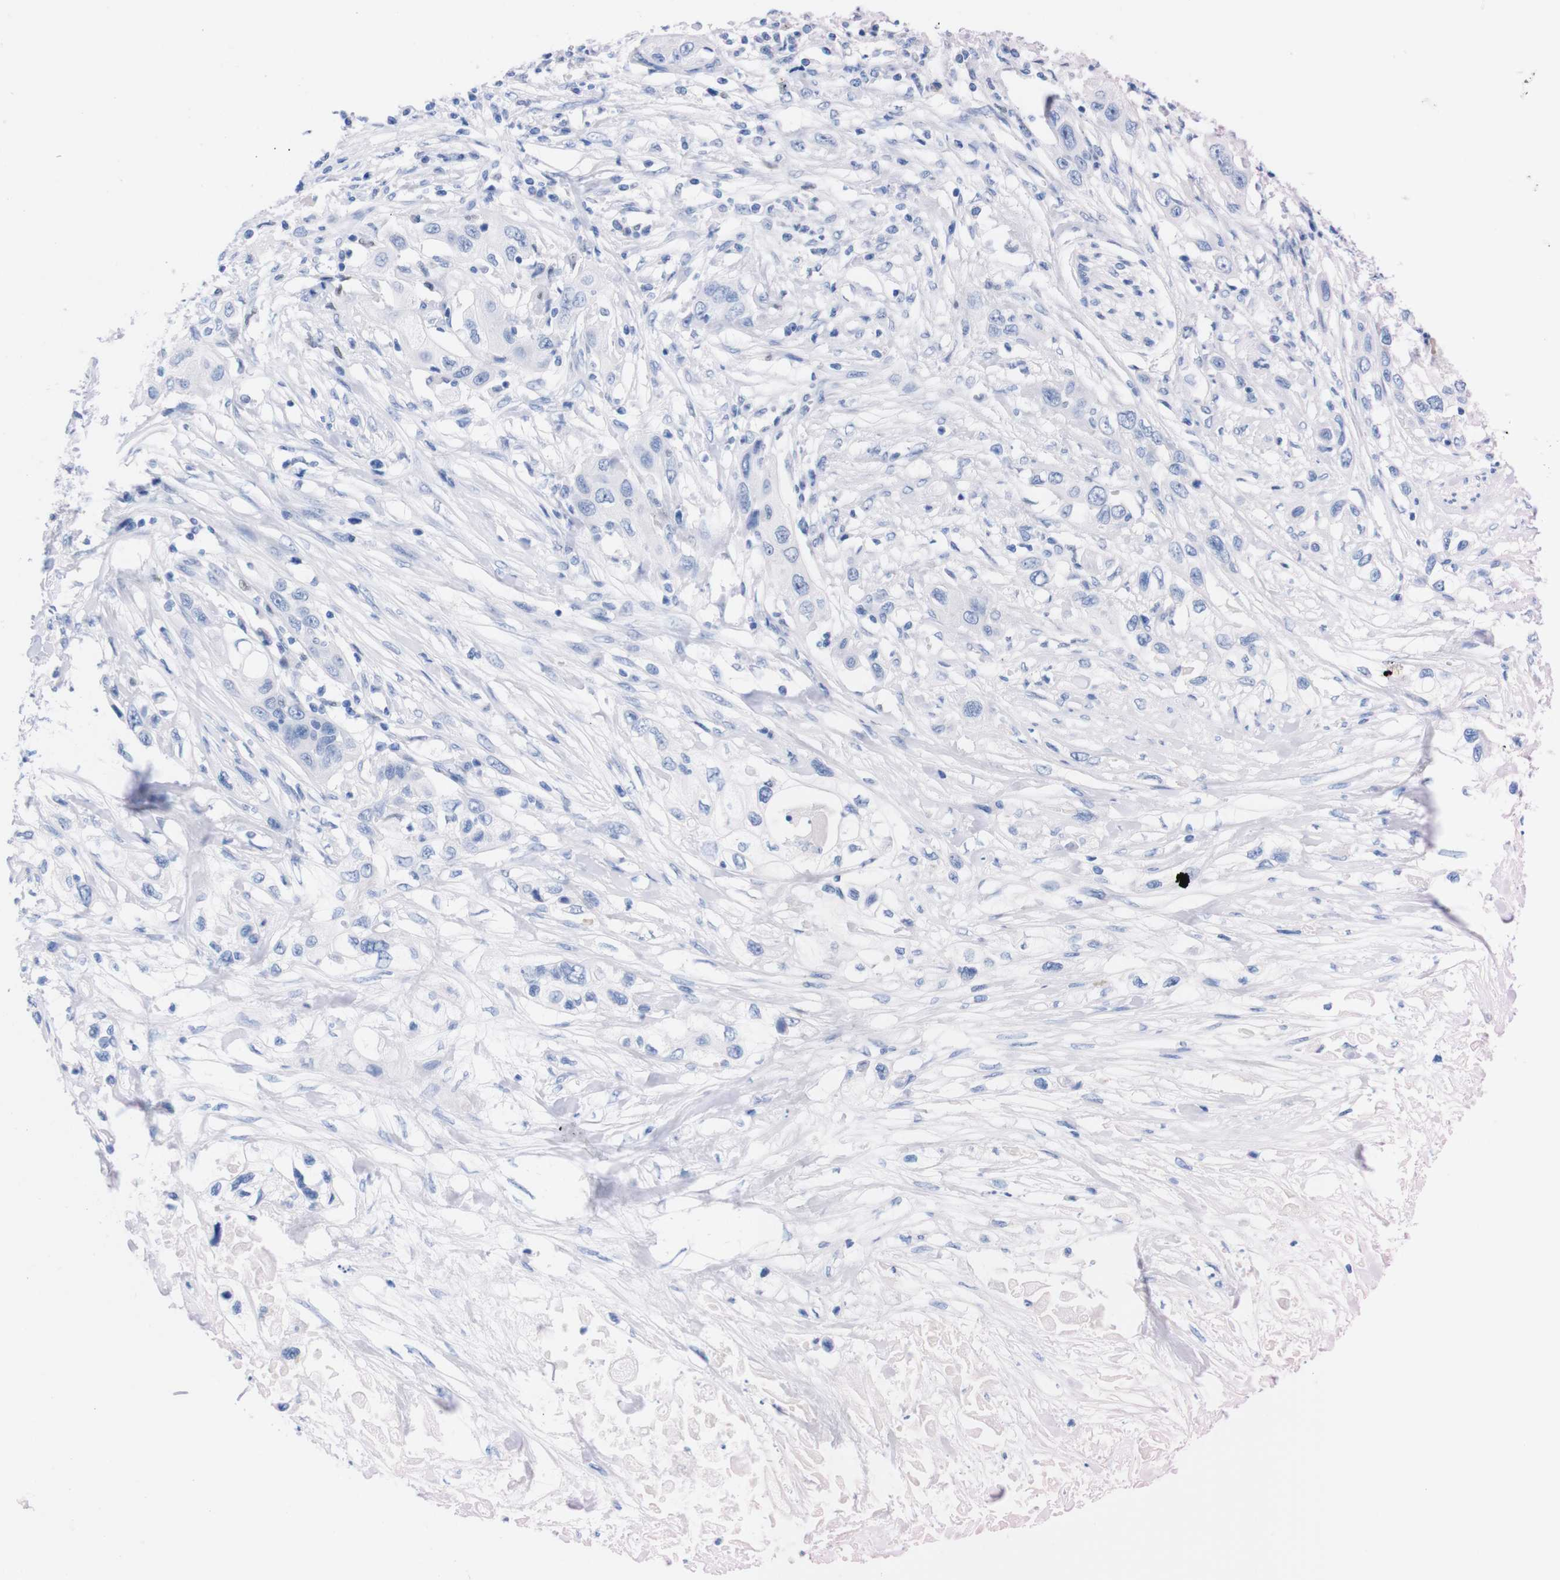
{"staining": {"intensity": "negative", "quantity": "none", "location": "none"}, "tissue": "pancreatic cancer", "cell_type": "Tumor cells", "image_type": "cancer", "snomed": [{"axis": "morphology", "description": "Adenocarcinoma, NOS"}, {"axis": "topography", "description": "Pancreas"}], "caption": "Pancreatic cancer stained for a protein using immunohistochemistry (IHC) displays no staining tumor cells.", "gene": "P2RY12", "patient": {"sex": "female", "age": 70}}